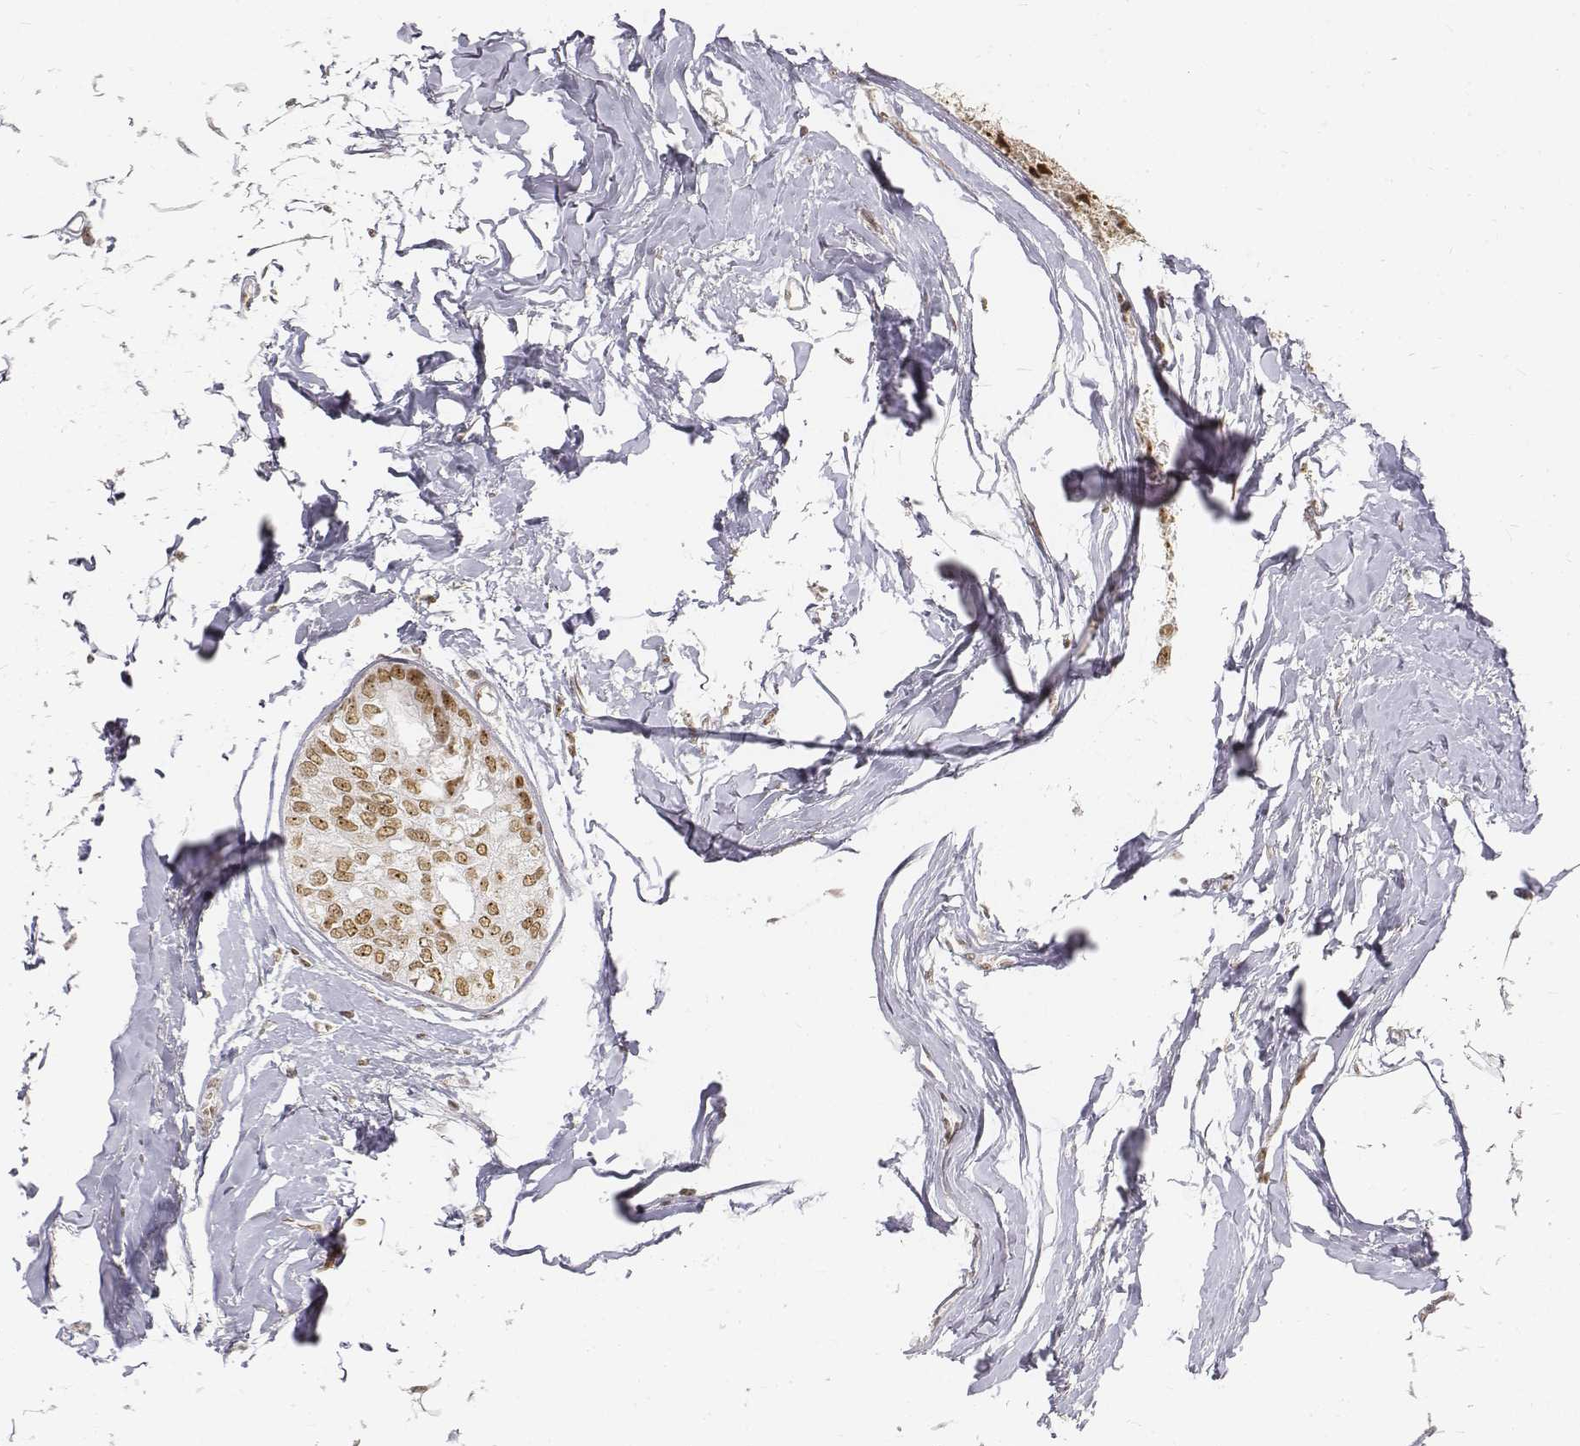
{"staining": {"intensity": "moderate", "quantity": ">75%", "location": "nuclear"}, "tissue": "breast cancer", "cell_type": "Tumor cells", "image_type": "cancer", "snomed": [{"axis": "morphology", "description": "Duct carcinoma"}, {"axis": "topography", "description": "Breast"}], "caption": "The image exhibits staining of breast cancer (infiltrating ductal carcinoma), revealing moderate nuclear protein positivity (brown color) within tumor cells.", "gene": "PHF6", "patient": {"sex": "female", "age": 40}}